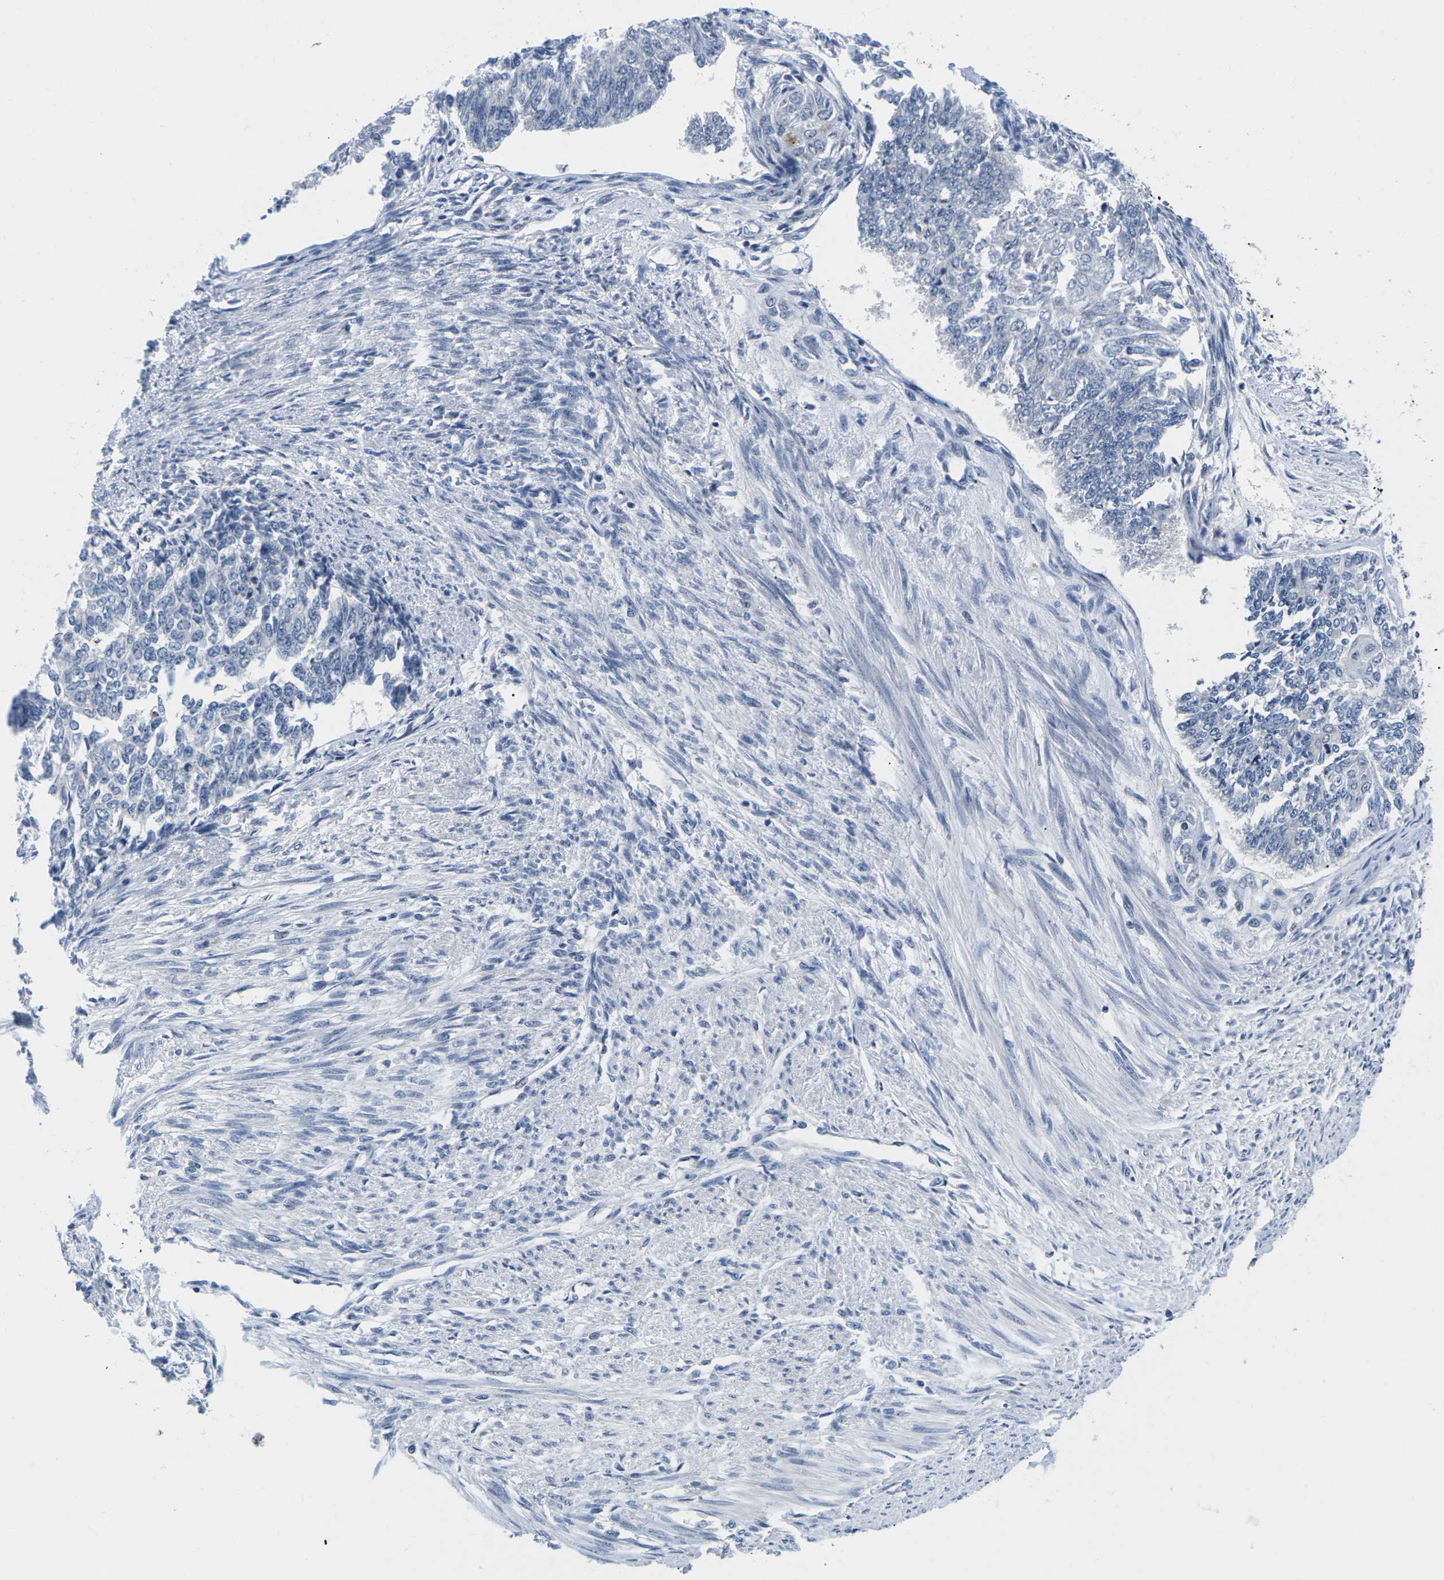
{"staining": {"intensity": "negative", "quantity": "none", "location": "none"}, "tissue": "endometrial cancer", "cell_type": "Tumor cells", "image_type": "cancer", "snomed": [{"axis": "morphology", "description": "Adenocarcinoma, NOS"}, {"axis": "topography", "description": "Endometrium"}], "caption": "High power microscopy micrograph of an immunohistochemistry (IHC) image of adenocarcinoma (endometrial), revealing no significant positivity in tumor cells.", "gene": "NSRP1", "patient": {"sex": "female", "age": 32}}